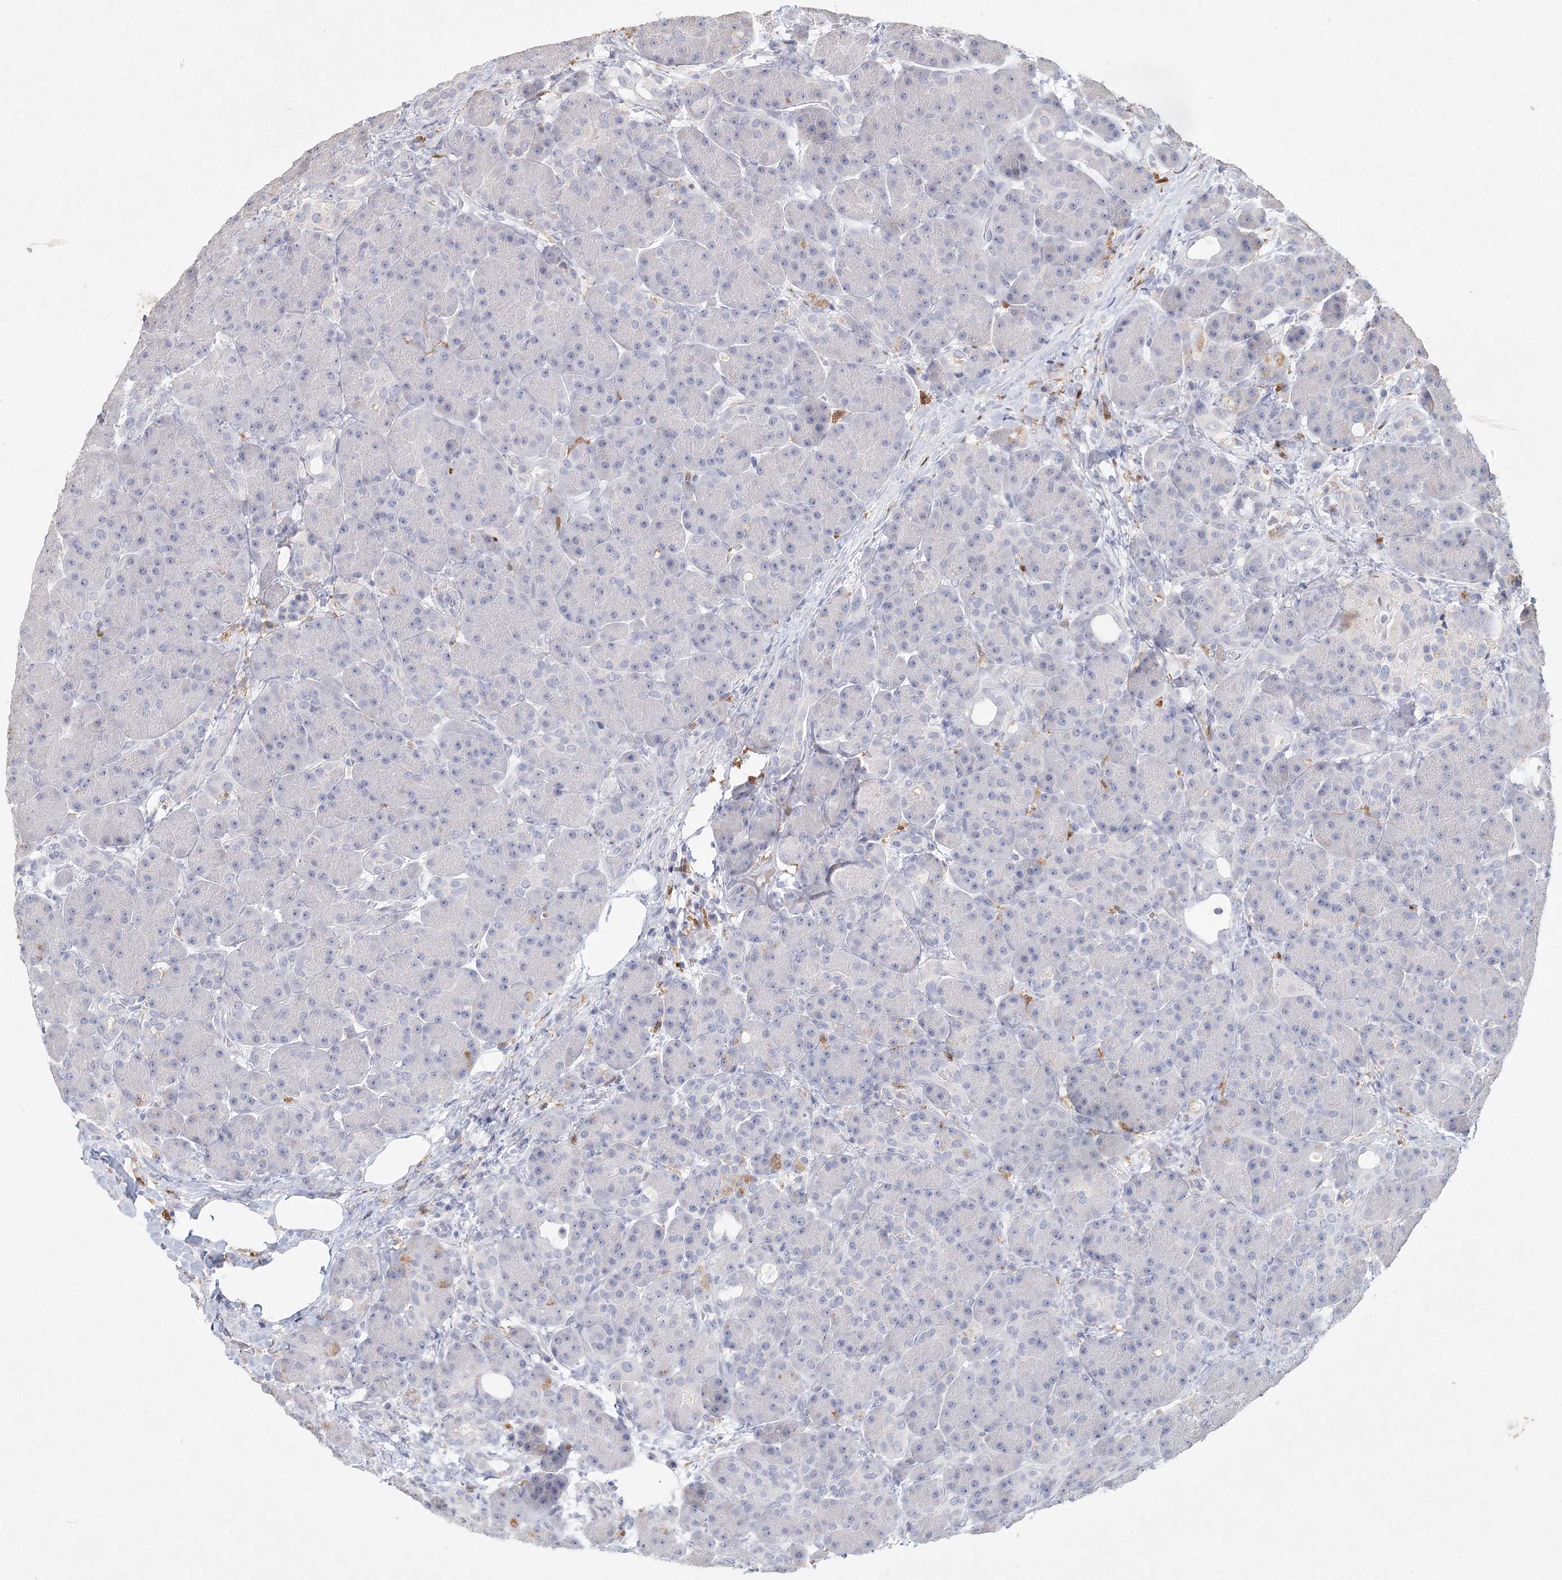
{"staining": {"intensity": "negative", "quantity": "none", "location": "none"}, "tissue": "pancreas", "cell_type": "Exocrine glandular cells", "image_type": "normal", "snomed": [{"axis": "morphology", "description": "Normal tissue, NOS"}, {"axis": "topography", "description": "Pancreas"}], "caption": "A high-resolution photomicrograph shows immunohistochemistry (IHC) staining of unremarkable pancreas, which demonstrates no significant staining in exocrine glandular cells.", "gene": "ARSI", "patient": {"sex": "male", "age": 63}}